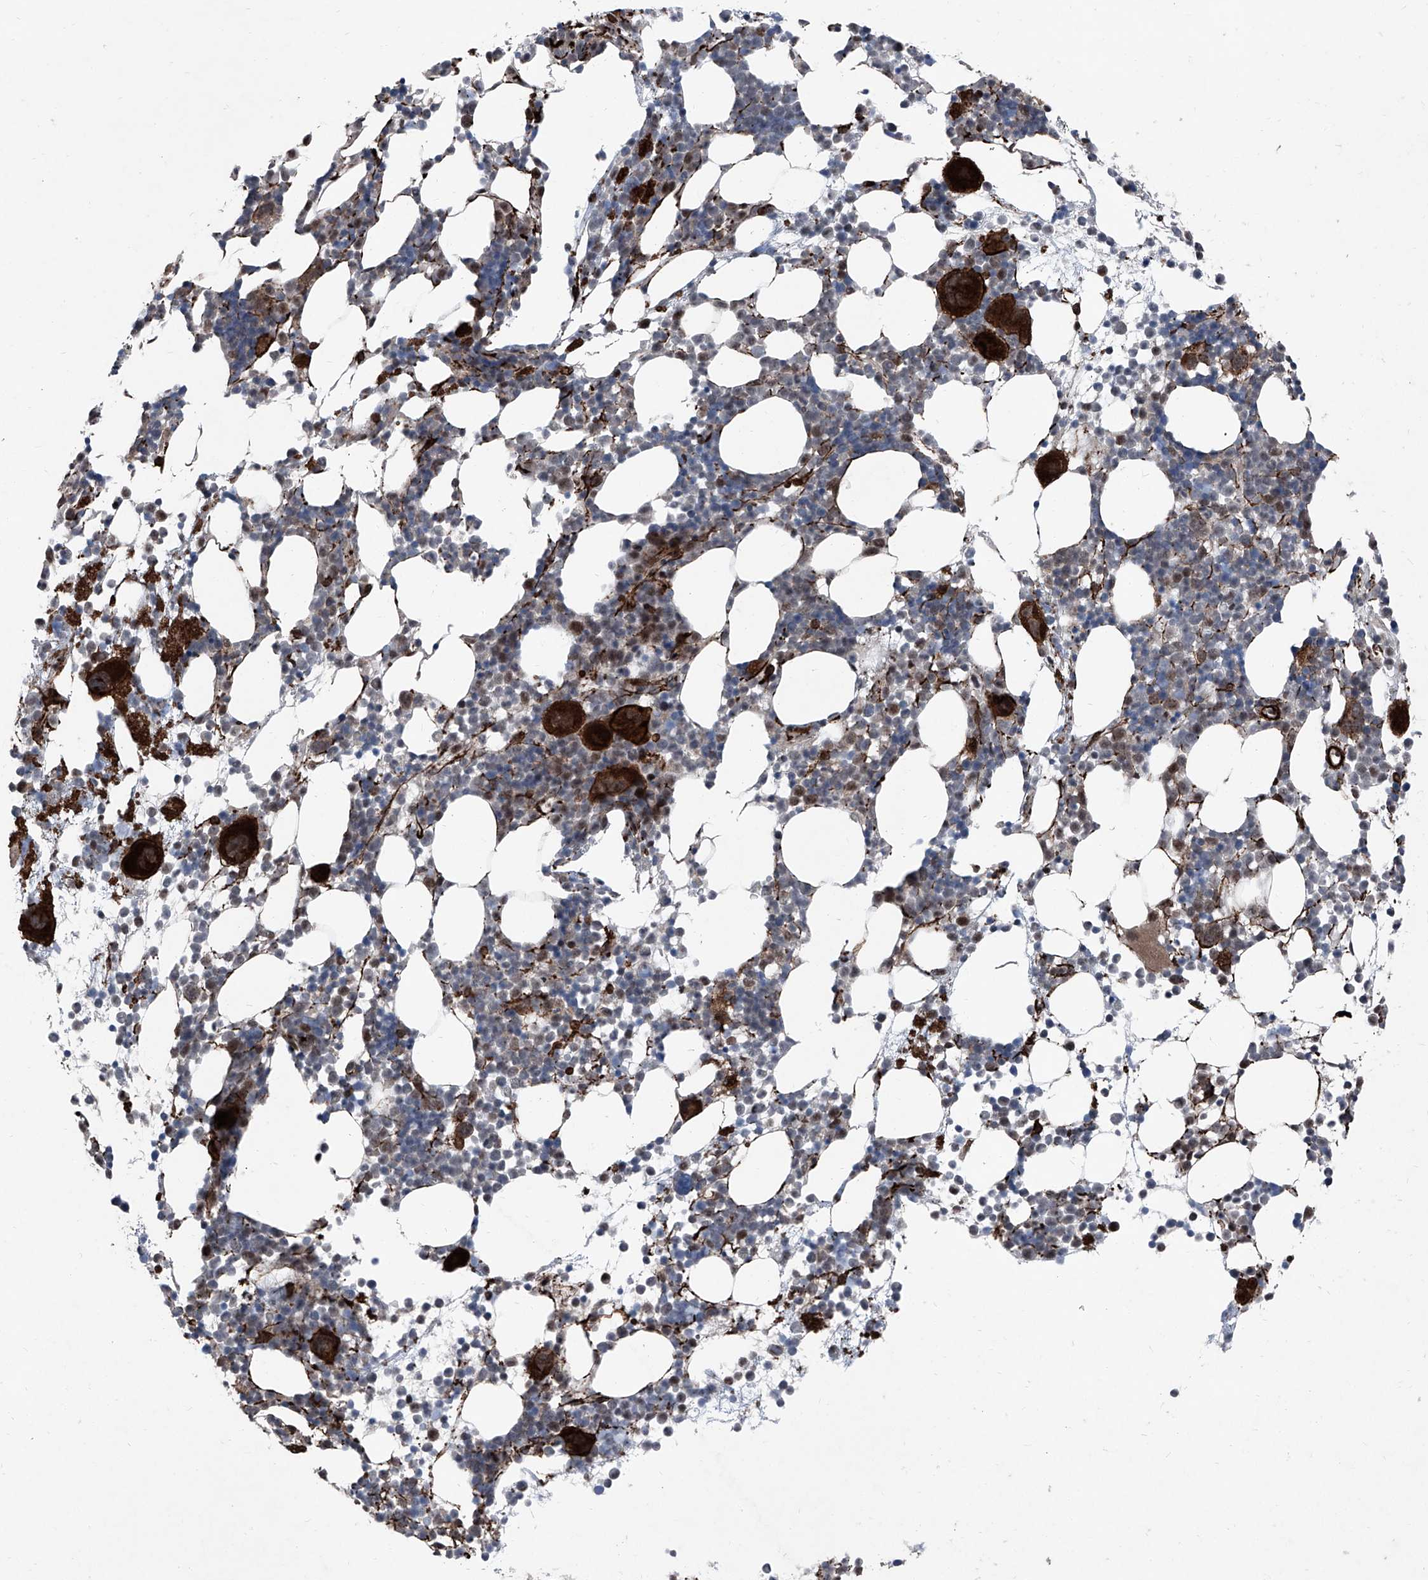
{"staining": {"intensity": "strong", "quantity": "<25%", "location": "cytoplasmic/membranous"}, "tissue": "bone marrow", "cell_type": "Hematopoietic cells", "image_type": "normal", "snomed": [{"axis": "morphology", "description": "Normal tissue, NOS"}, {"axis": "topography", "description": "Bone marrow"}], "caption": "A photomicrograph of bone marrow stained for a protein displays strong cytoplasmic/membranous brown staining in hematopoietic cells. (Stains: DAB in brown, nuclei in blue, Microscopy: brightfield microscopy at high magnification).", "gene": "COA7", "patient": {"sex": "female", "age": 57}}